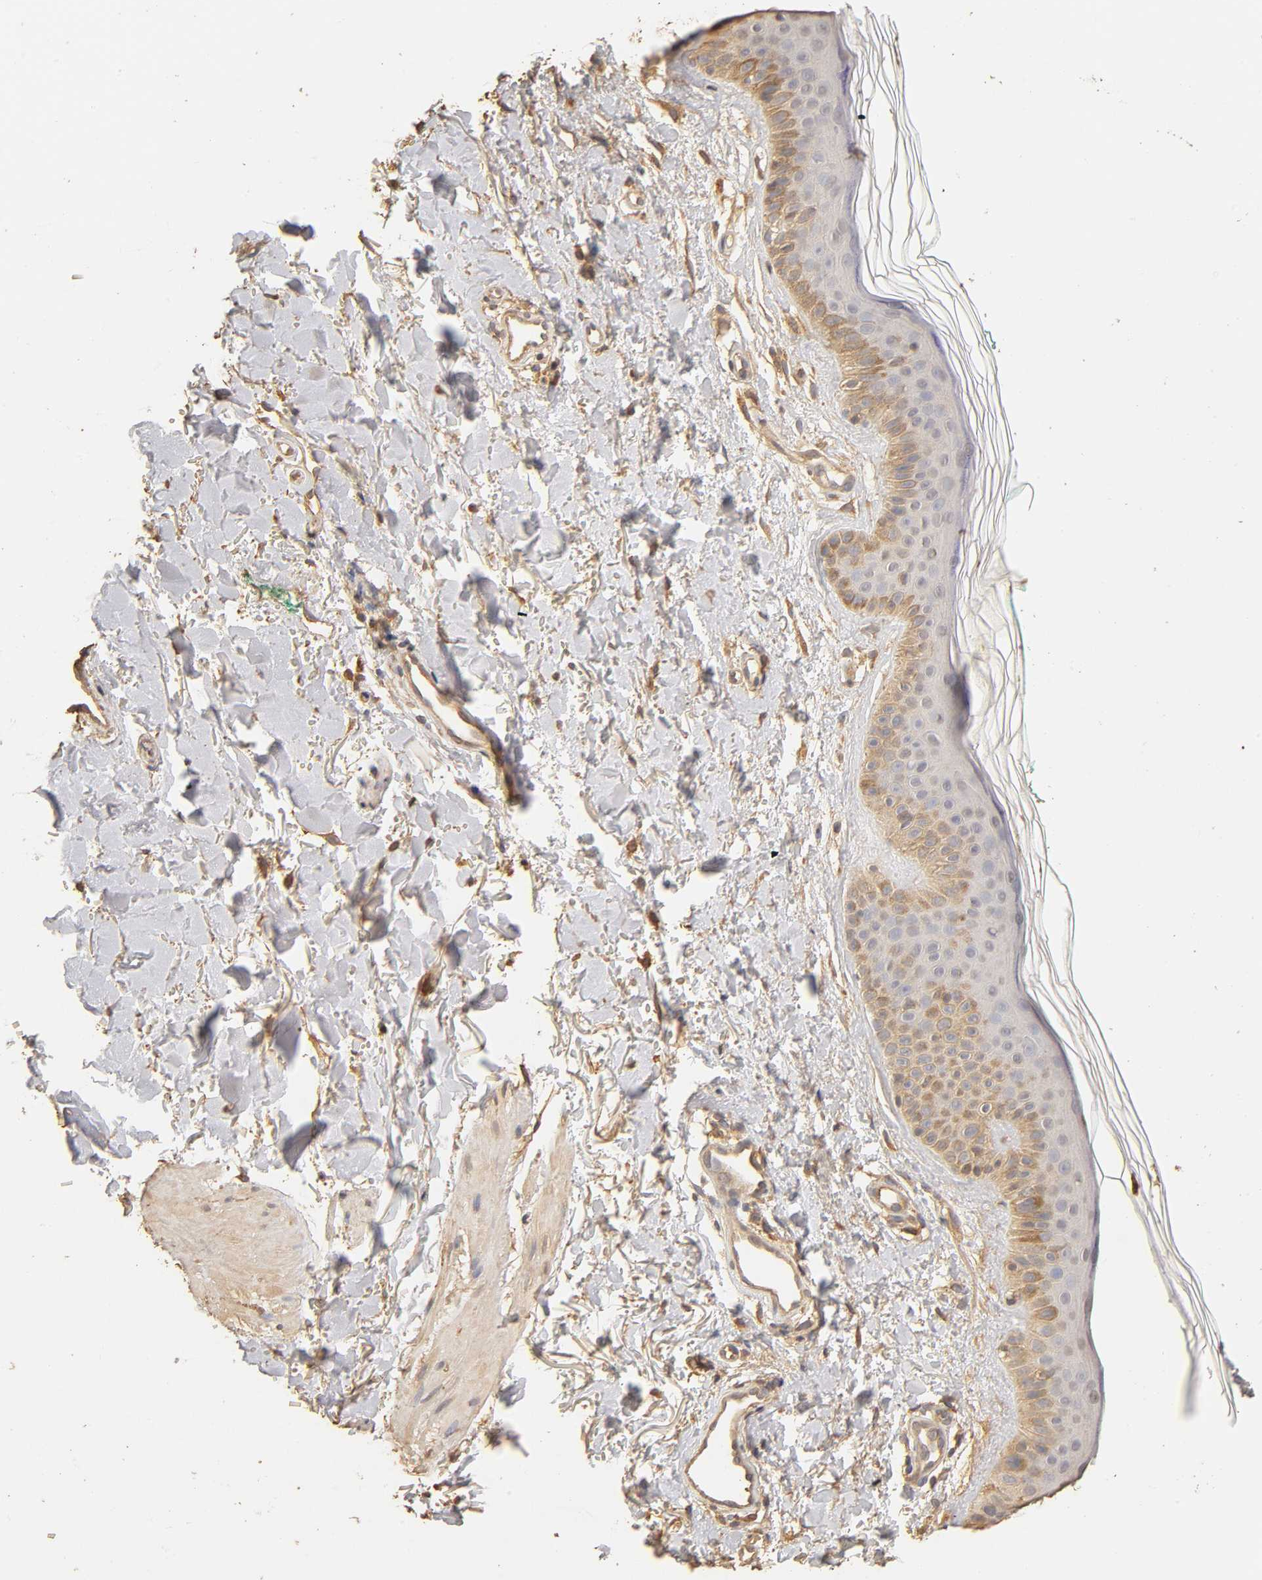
{"staining": {"intensity": "moderate", "quantity": ">75%", "location": "cytoplasmic/membranous"}, "tissue": "skin", "cell_type": "Fibroblasts", "image_type": "normal", "snomed": [{"axis": "morphology", "description": "Normal tissue, NOS"}, {"axis": "topography", "description": "Skin"}], "caption": "The image reveals immunohistochemical staining of normal skin. There is moderate cytoplasmic/membranous positivity is present in about >75% of fibroblasts.", "gene": "VSIG4", "patient": {"sex": "male", "age": 71}}